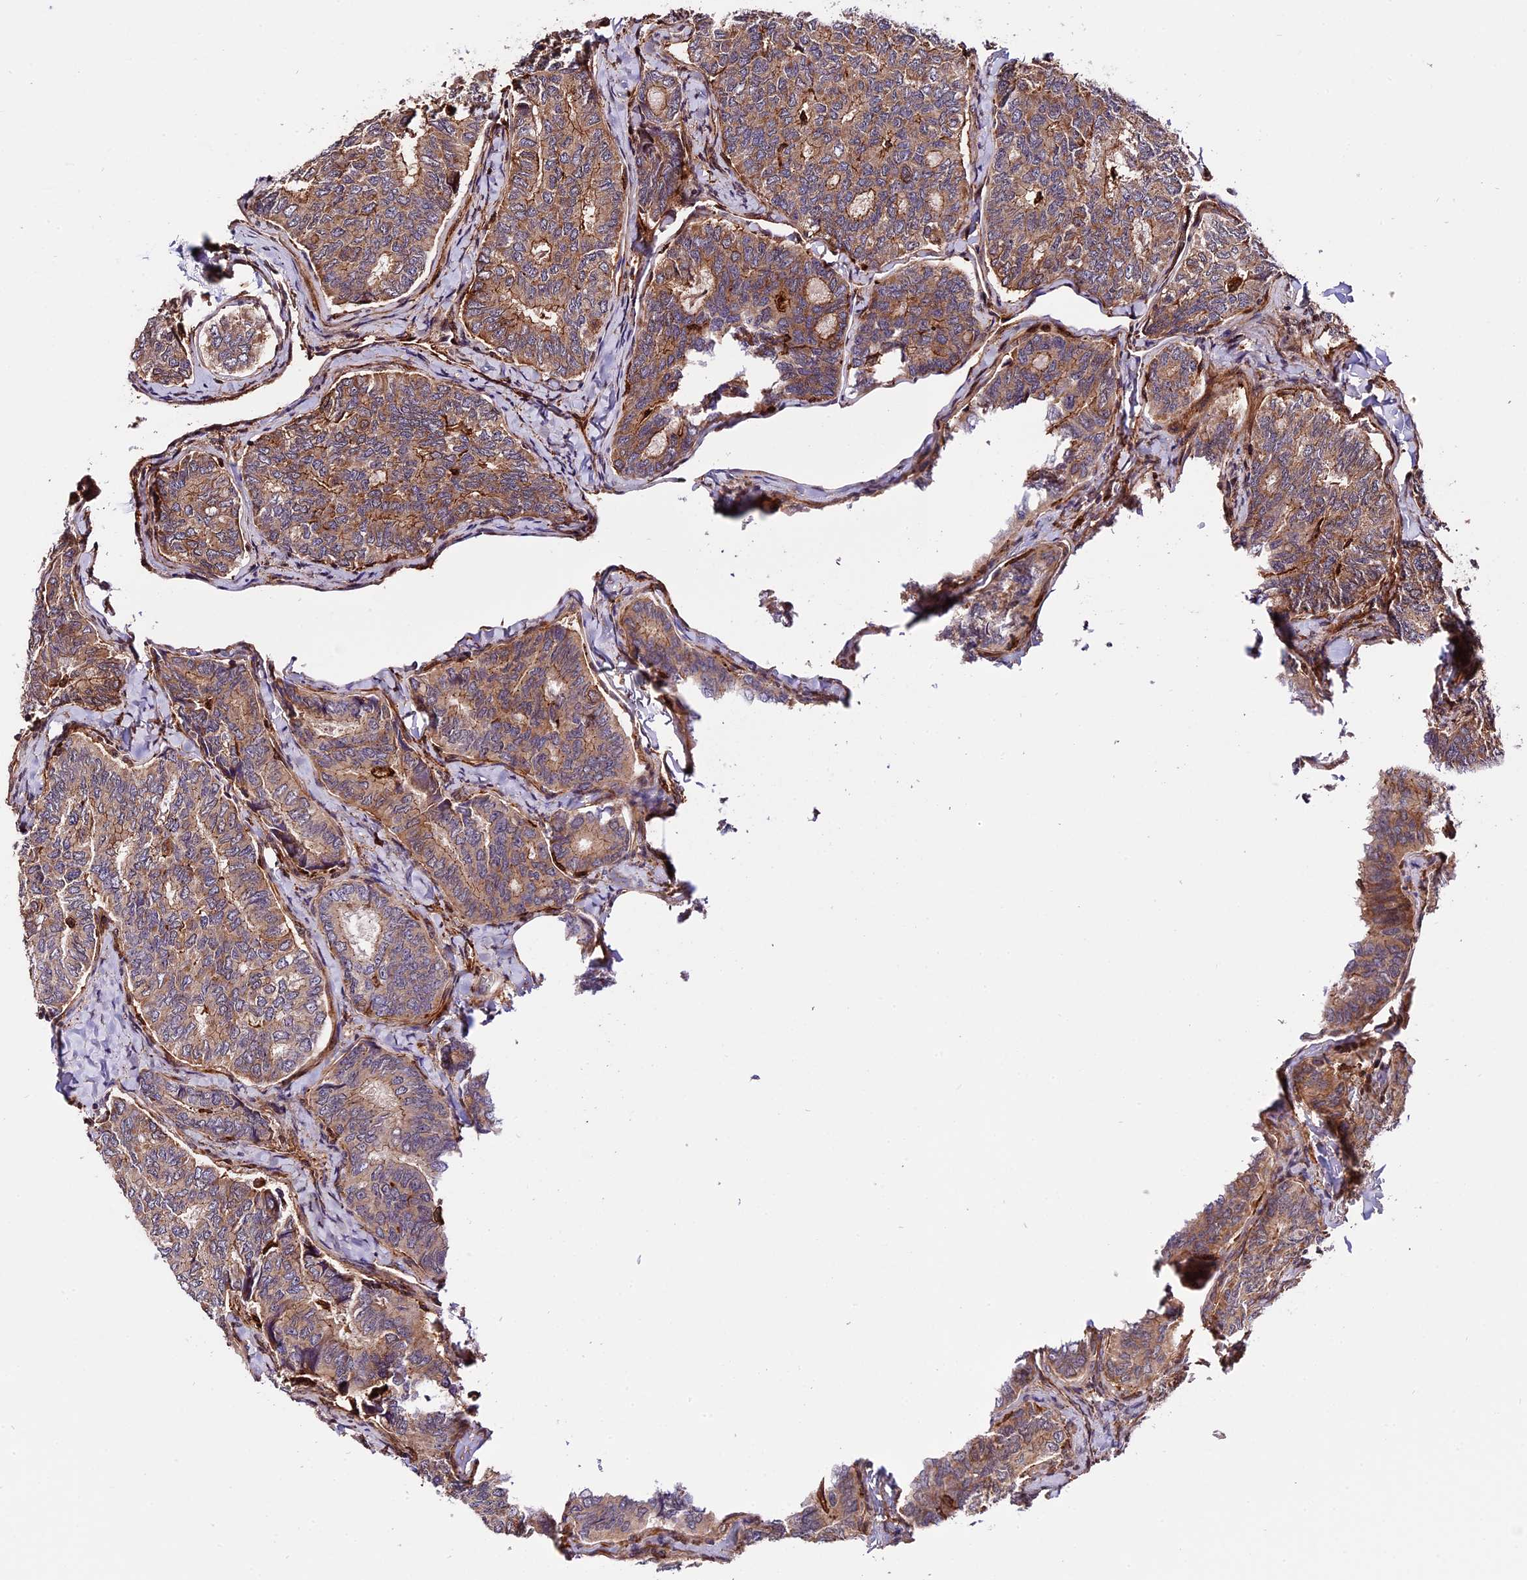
{"staining": {"intensity": "moderate", "quantity": ">75%", "location": "cytoplasmic/membranous"}, "tissue": "thyroid cancer", "cell_type": "Tumor cells", "image_type": "cancer", "snomed": [{"axis": "morphology", "description": "Papillary adenocarcinoma, NOS"}, {"axis": "topography", "description": "Thyroid gland"}], "caption": "A high-resolution micrograph shows IHC staining of papillary adenocarcinoma (thyroid), which shows moderate cytoplasmic/membranous expression in approximately >75% of tumor cells. The staining was performed using DAB (3,3'-diaminobenzidine) to visualize the protein expression in brown, while the nuclei were stained in blue with hematoxylin (Magnification: 20x).", "gene": "HERPUD1", "patient": {"sex": "female", "age": 35}}